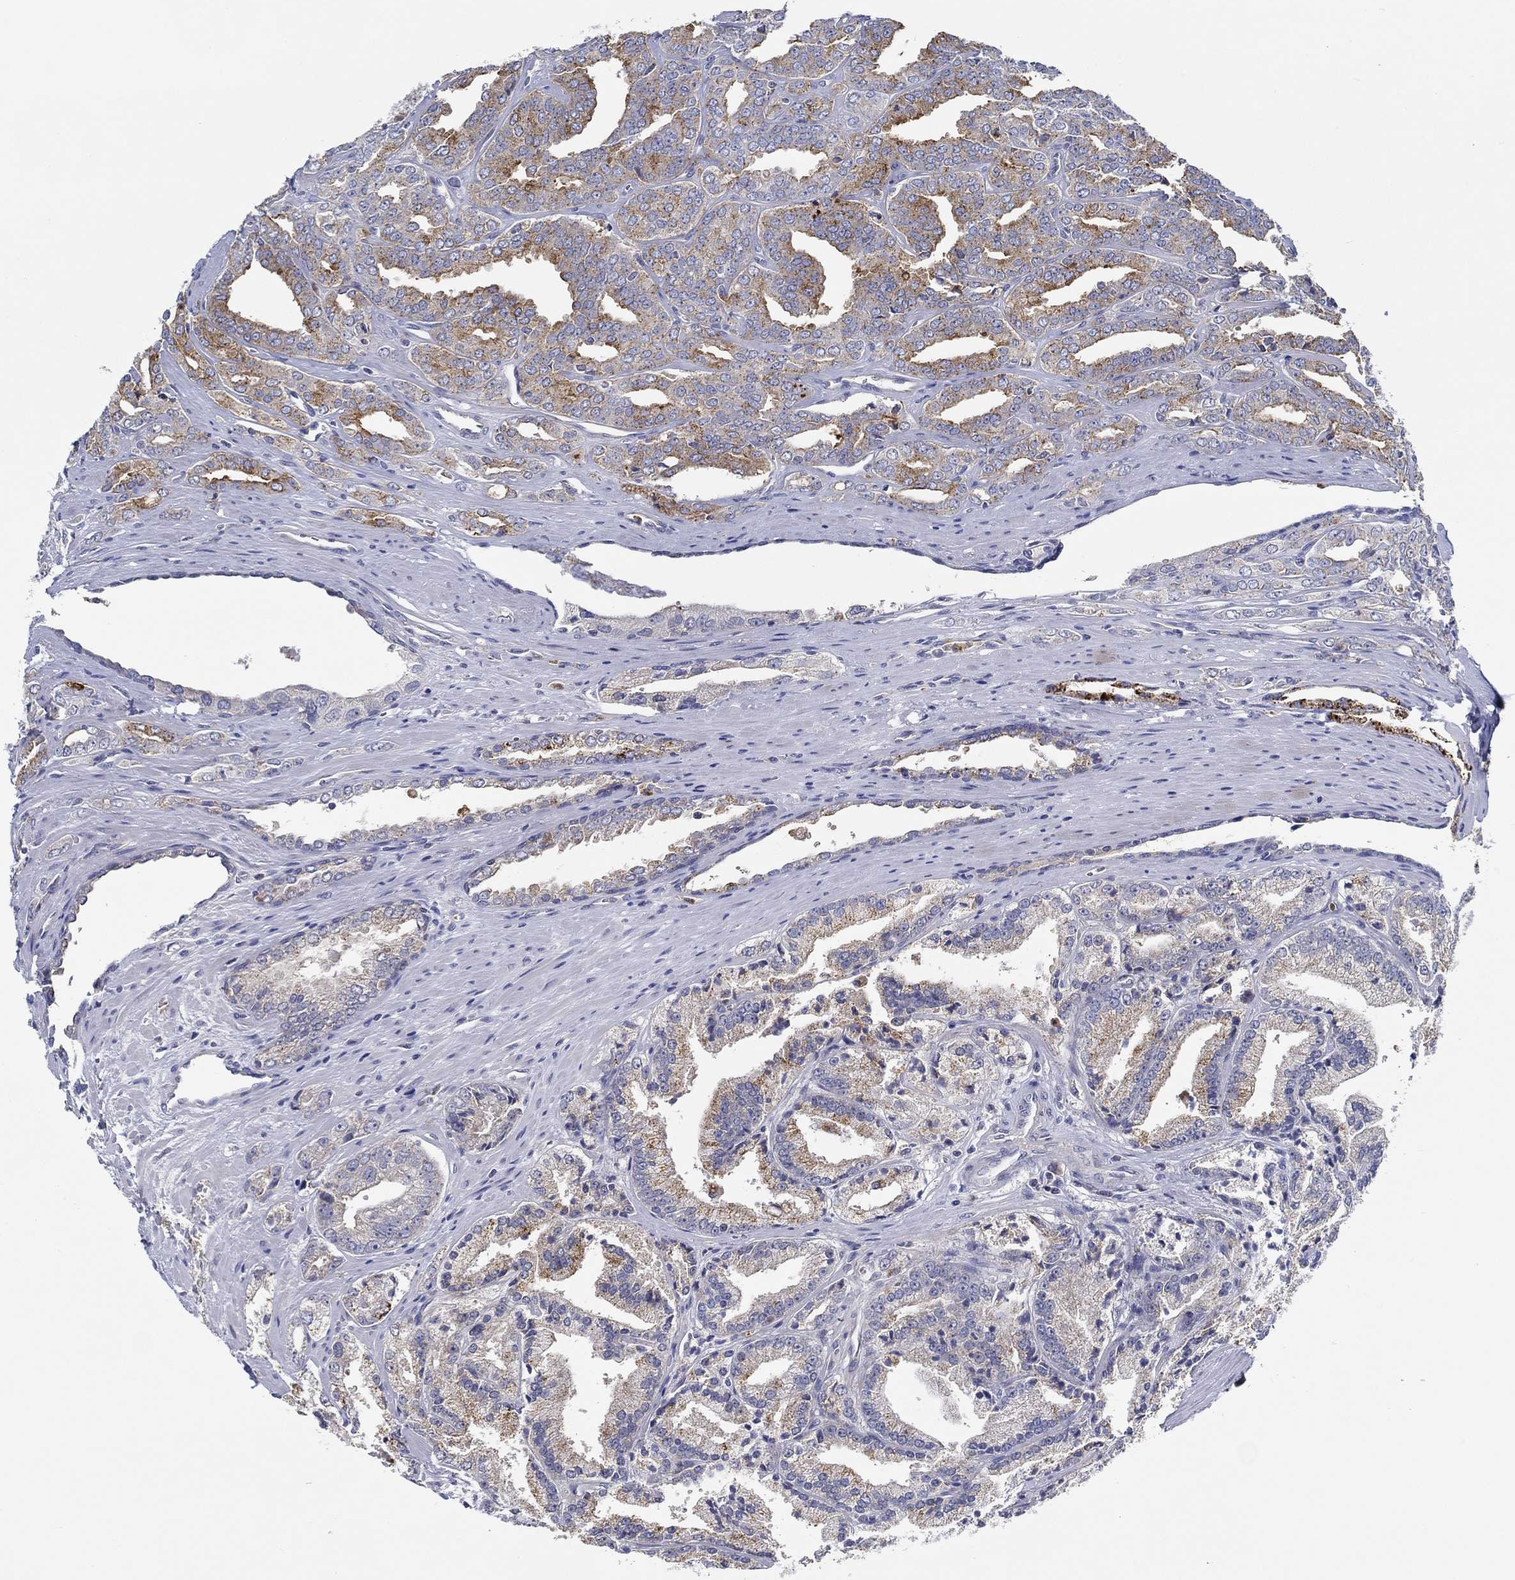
{"staining": {"intensity": "moderate", "quantity": ">75%", "location": "cytoplasmic/membranous"}, "tissue": "prostate cancer", "cell_type": "Tumor cells", "image_type": "cancer", "snomed": [{"axis": "morphology", "description": "Adenocarcinoma, NOS"}, {"axis": "morphology", "description": "Adenocarcinoma, High grade"}, {"axis": "topography", "description": "Prostate"}], "caption": "Immunohistochemistry of prostate cancer exhibits medium levels of moderate cytoplasmic/membranous expression in about >75% of tumor cells.", "gene": "CFAP61", "patient": {"sex": "male", "age": 70}}